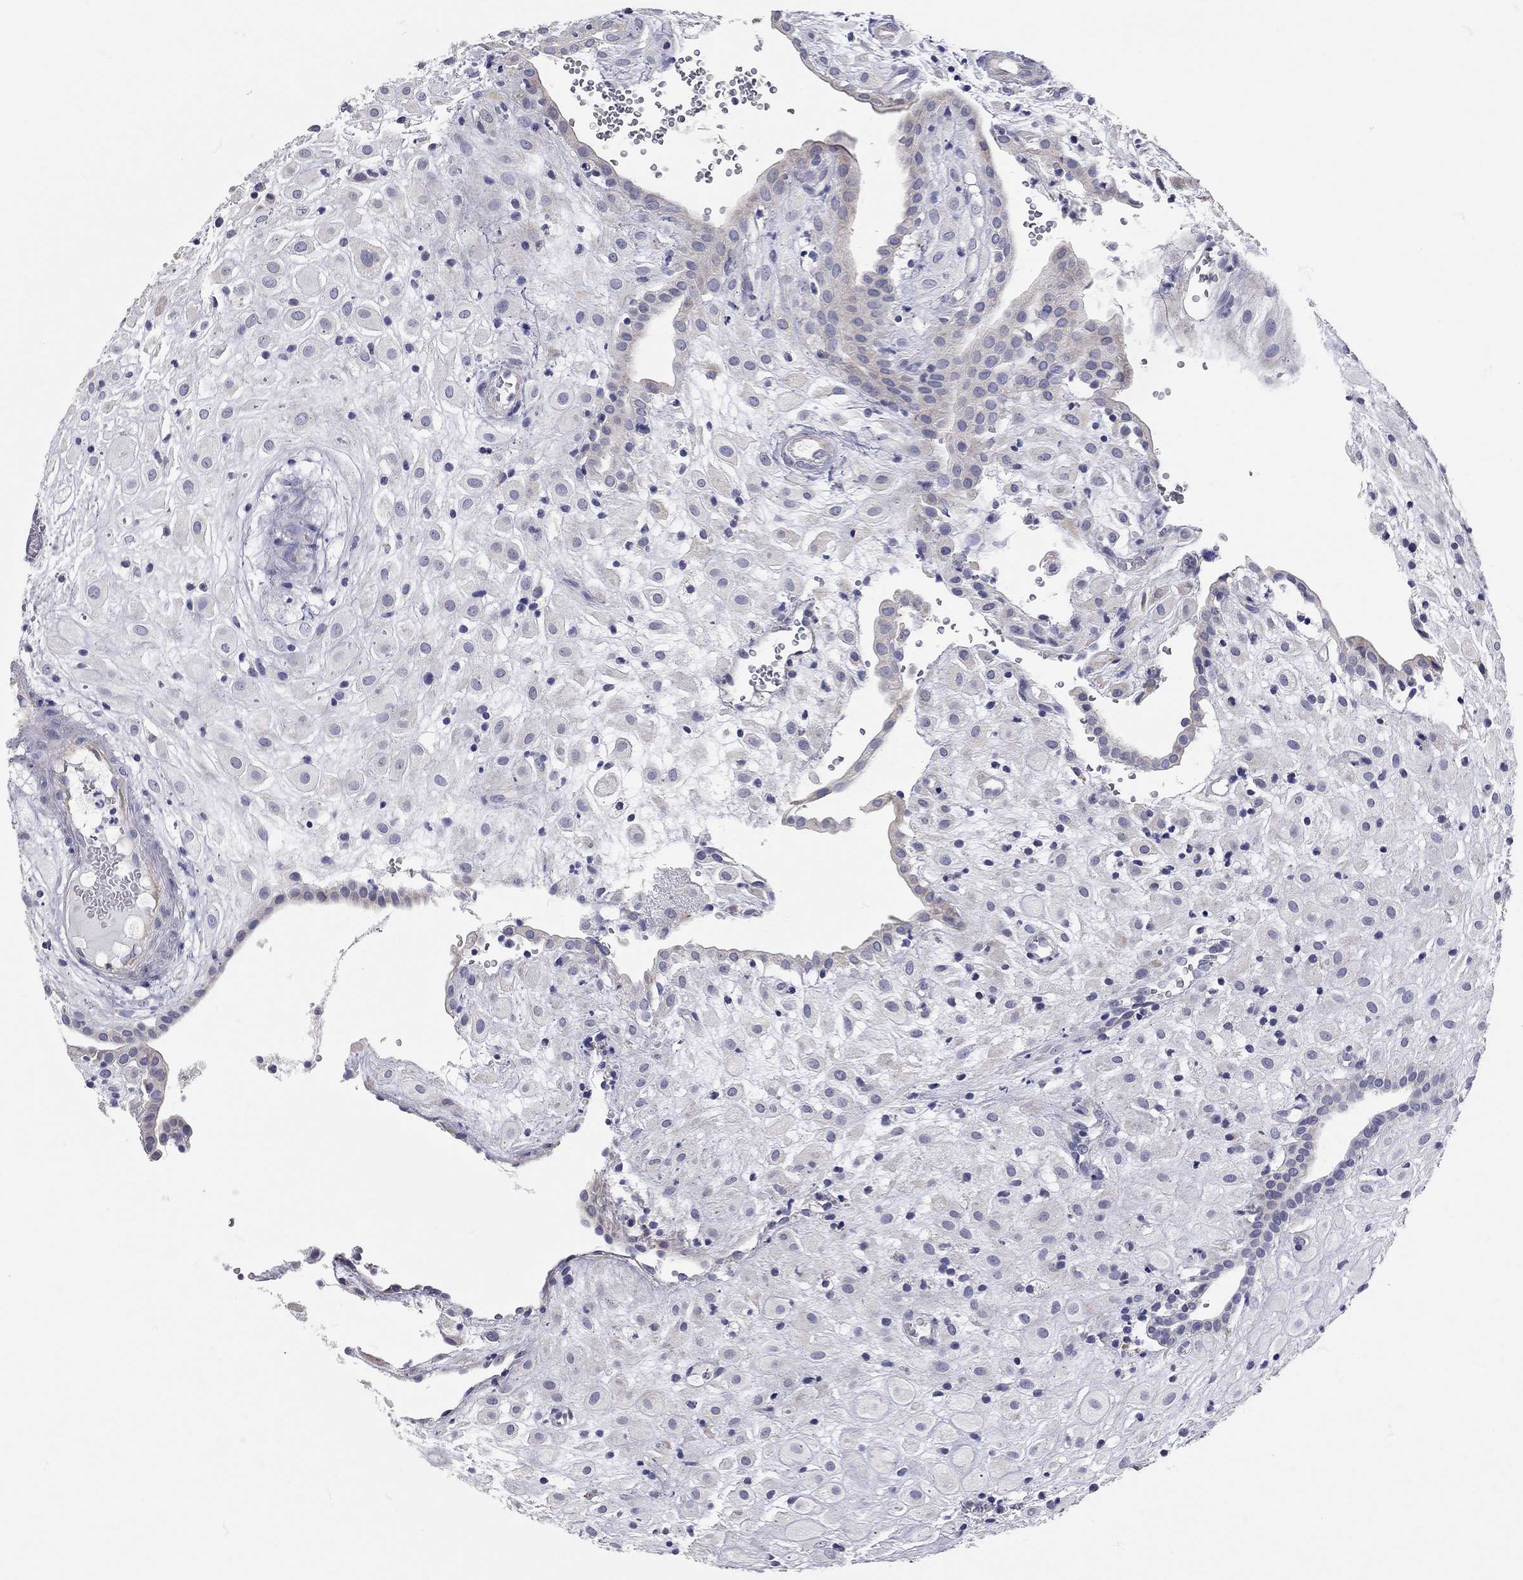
{"staining": {"intensity": "negative", "quantity": "none", "location": "none"}, "tissue": "placenta", "cell_type": "Decidual cells", "image_type": "normal", "snomed": [{"axis": "morphology", "description": "Normal tissue, NOS"}, {"axis": "topography", "description": "Placenta"}], "caption": "IHC histopathology image of normal human placenta stained for a protein (brown), which reveals no staining in decidual cells.", "gene": "XAGE2", "patient": {"sex": "female", "age": 24}}